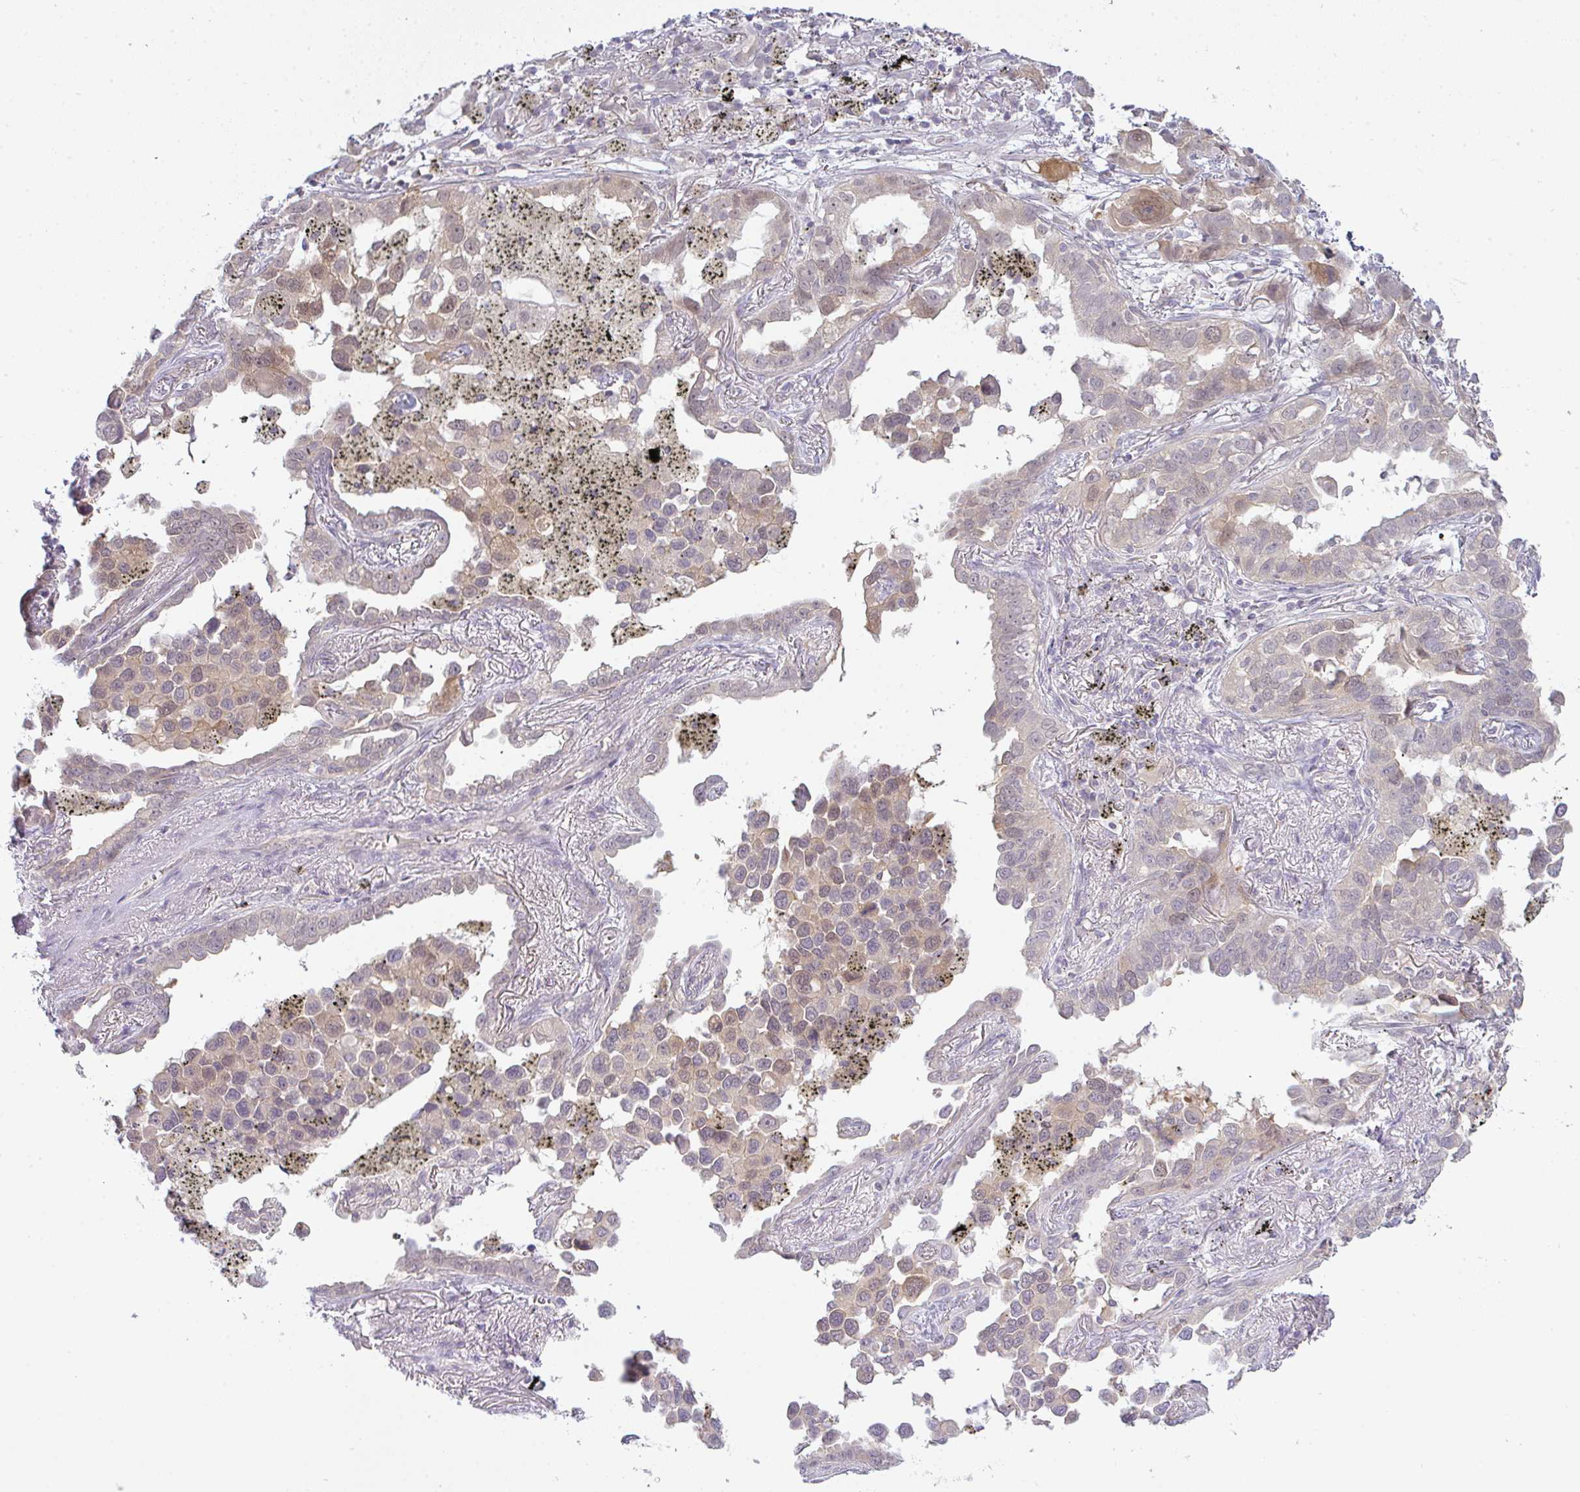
{"staining": {"intensity": "weak", "quantity": "<25%", "location": "cytoplasmic/membranous"}, "tissue": "lung cancer", "cell_type": "Tumor cells", "image_type": "cancer", "snomed": [{"axis": "morphology", "description": "Adenocarcinoma, NOS"}, {"axis": "topography", "description": "Lung"}], "caption": "This is a histopathology image of IHC staining of lung cancer (adenocarcinoma), which shows no expression in tumor cells.", "gene": "CSE1L", "patient": {"sex": "male", "age": 67}}